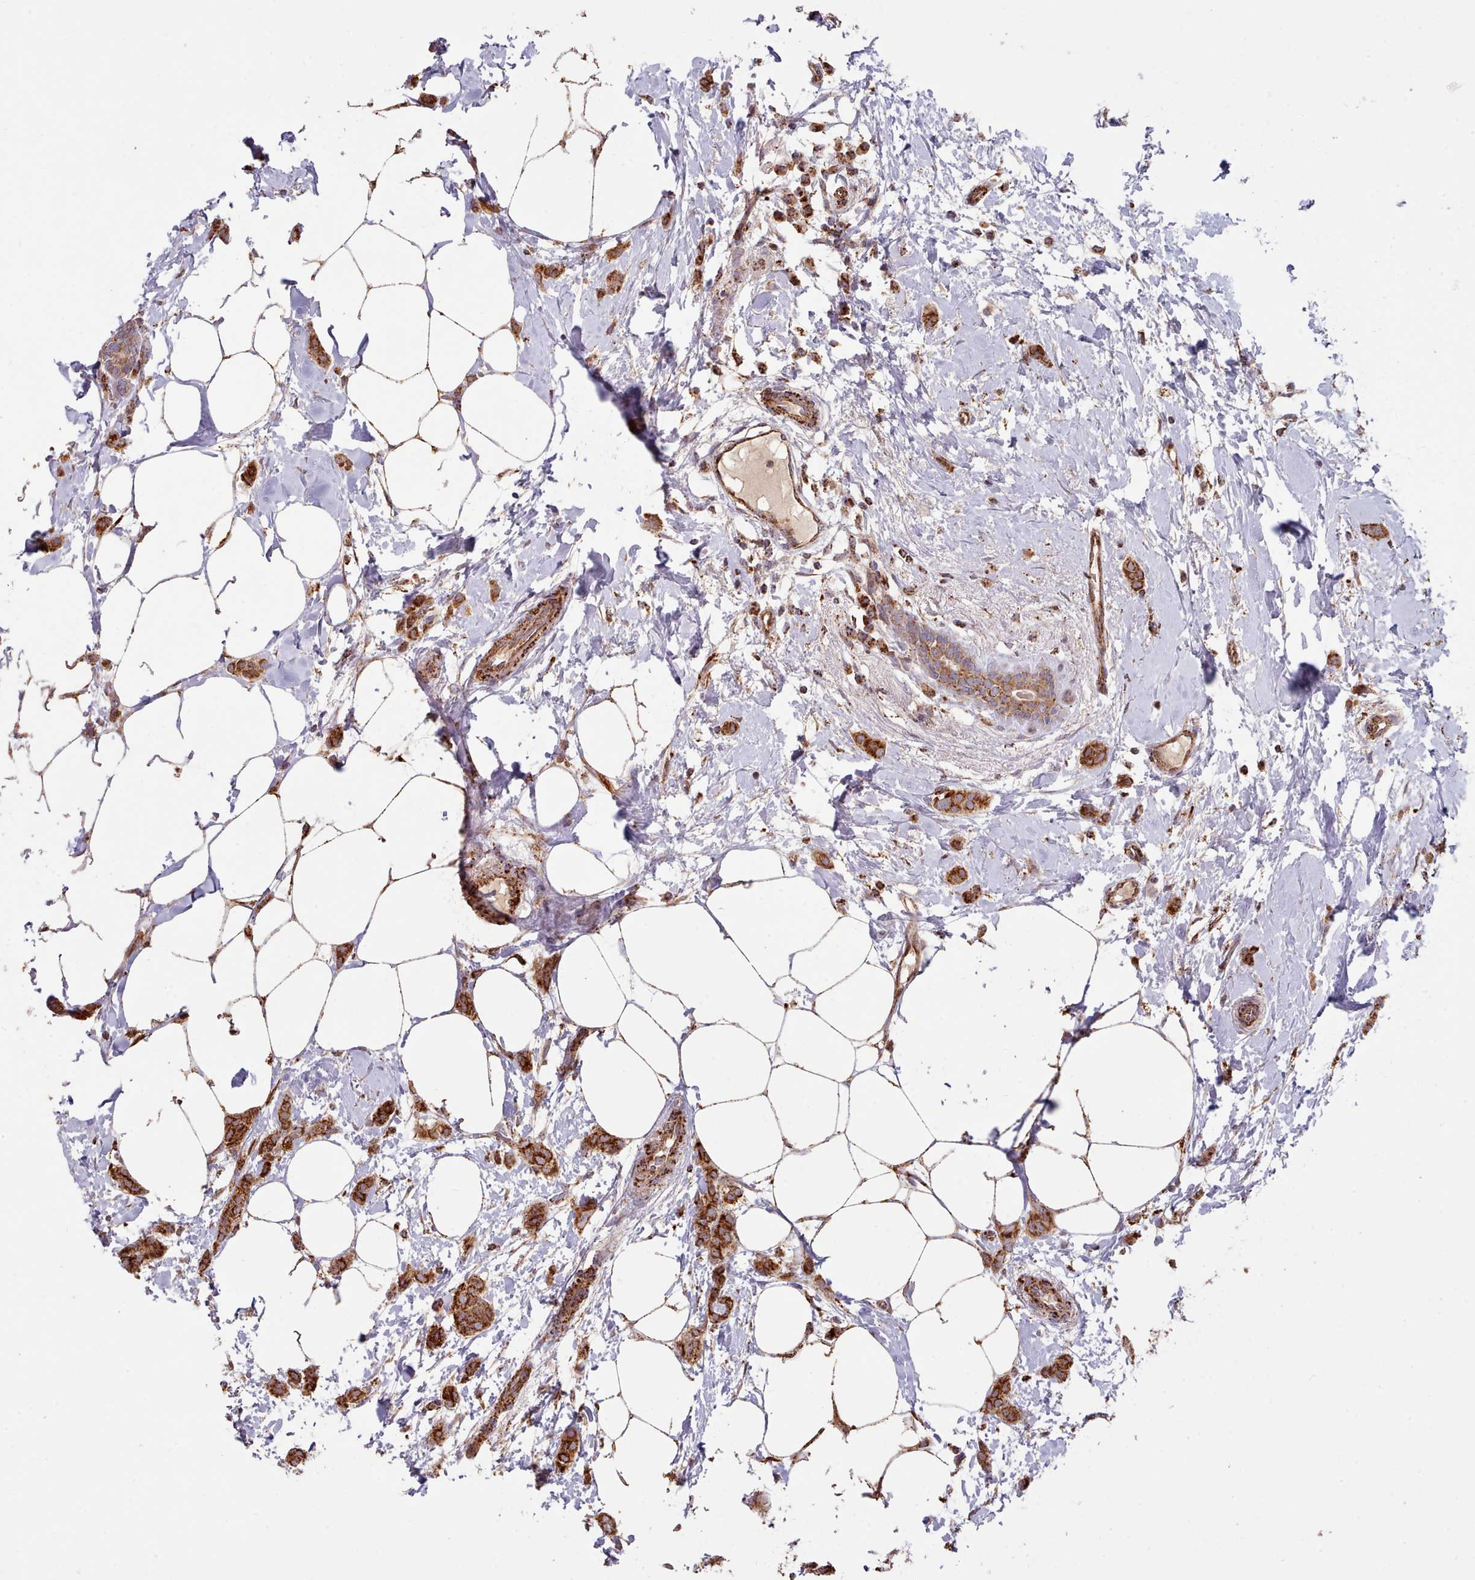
{"staining": {"intensity": "strong", "quantity": ">75%", "location": "cytoplasmic/membranous"}, "tissue": "breast cancer", "cell_type": "Tumor cells", "image_type": "cancer", "snomed": [{"axis": "morphology", "description": "Duct carcinoma"}, {"axis": "topography", "description": "Breast"}], "caption": "IHC image of breast cancer stained for a protein (brown), which shows high levels of strong cytoplasmic/membranous expression in approximately >75% of tumor cells.", "gene": "HSDL2", "patient": {"sex": "female", "age": 72}}